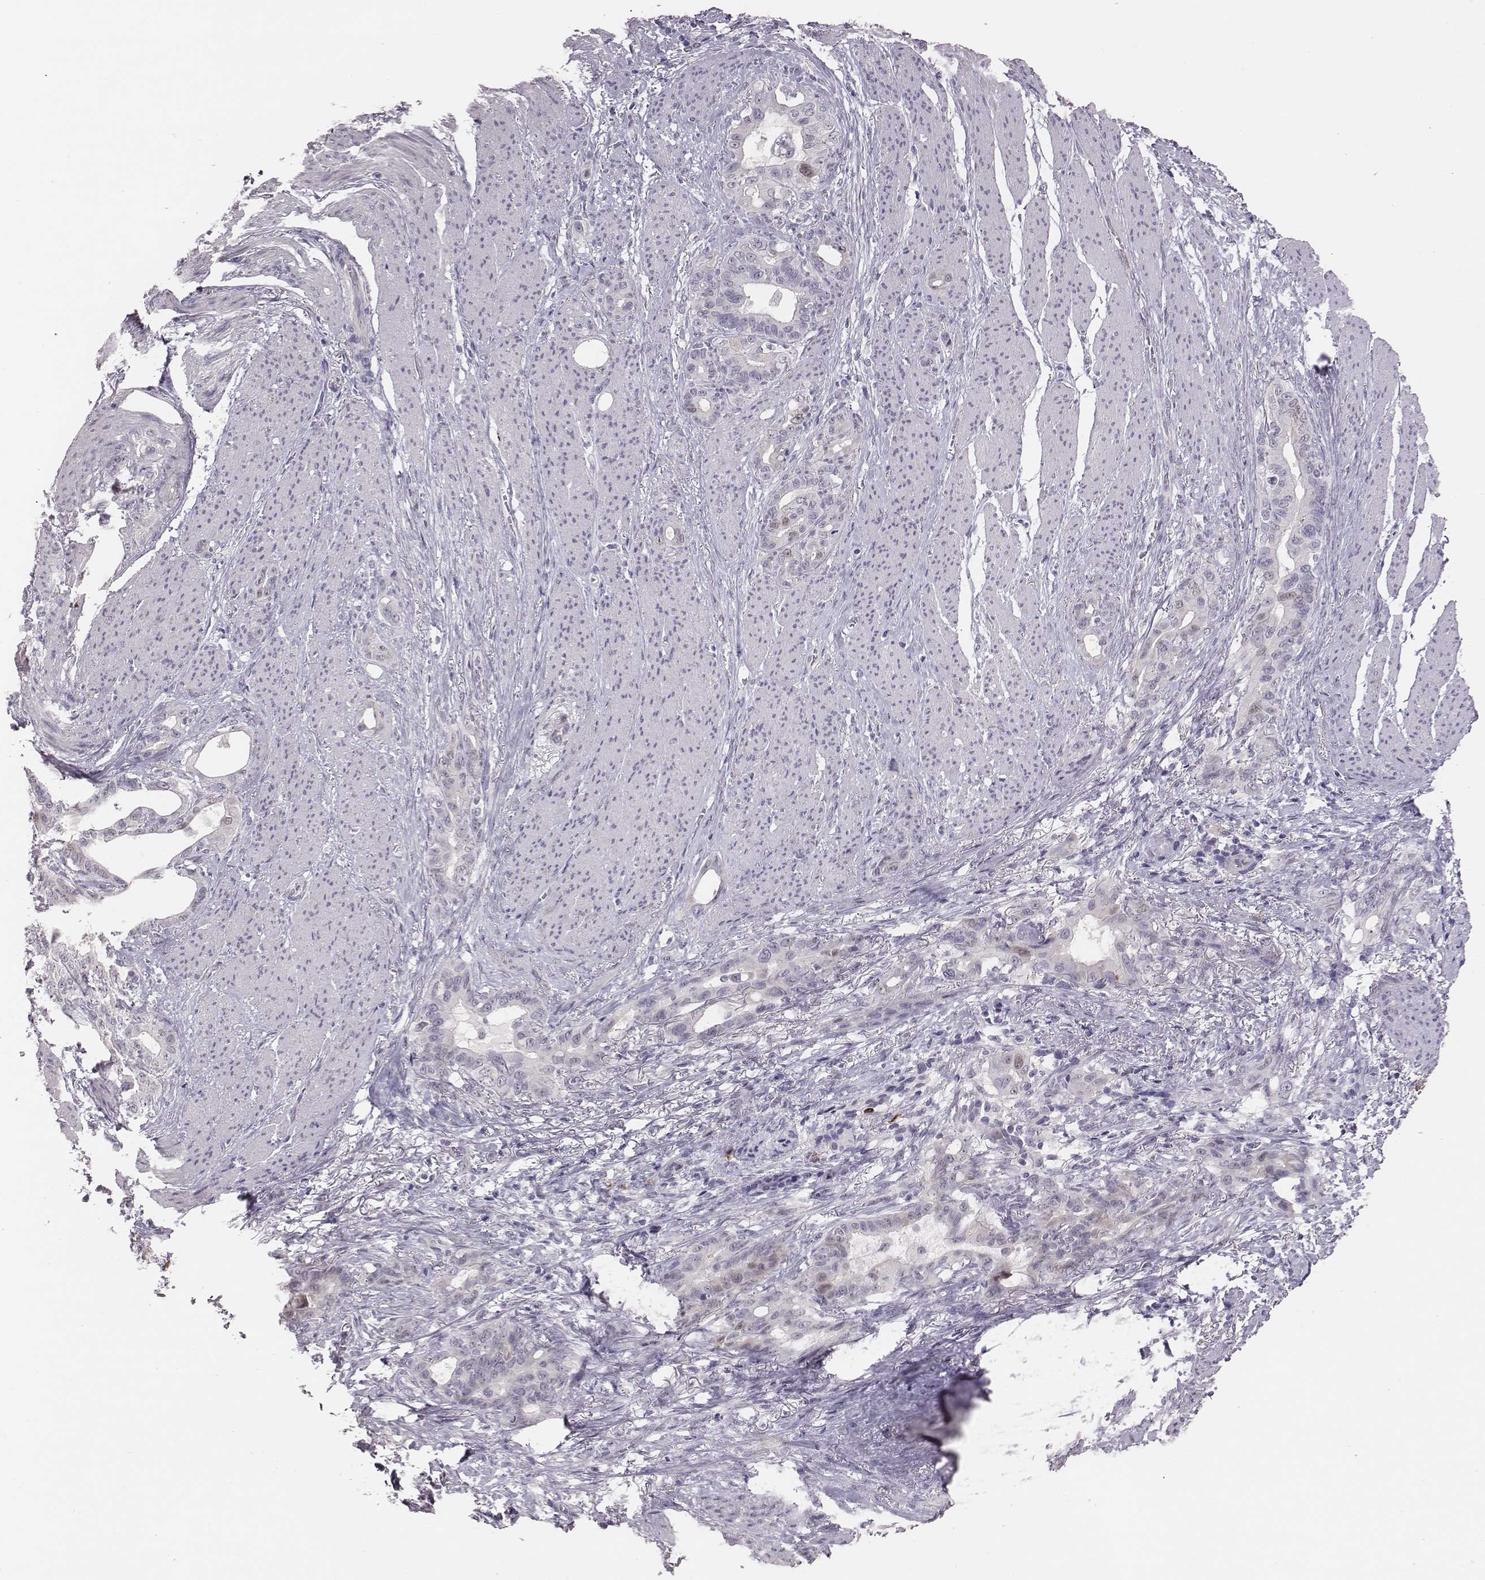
{"staining": {"intensity": "negative", "quantity": "none", "location": "none"}, "tissue": "stomach cancer", "cell_type": "Tumor cells", "image_type": "cancer", "snomed": [{"axis": "morphology", "description": "Normal tissue, NOS"}, {"axis": "morphology", "description": "Adenocarcinoma, NOS"}, {"axis": "topography", "description": "Esophagus"}, {"axis": "topography", "description": "Stomach, upper"}], "caption": "Immunohistochemistry (IHC) image of neoplastic tissue: stomach cancer stained with DAB shows no significant protein positivity in tumor cells.", "gene": "PBK", "patient": {"sex": "male", "age": 62}}